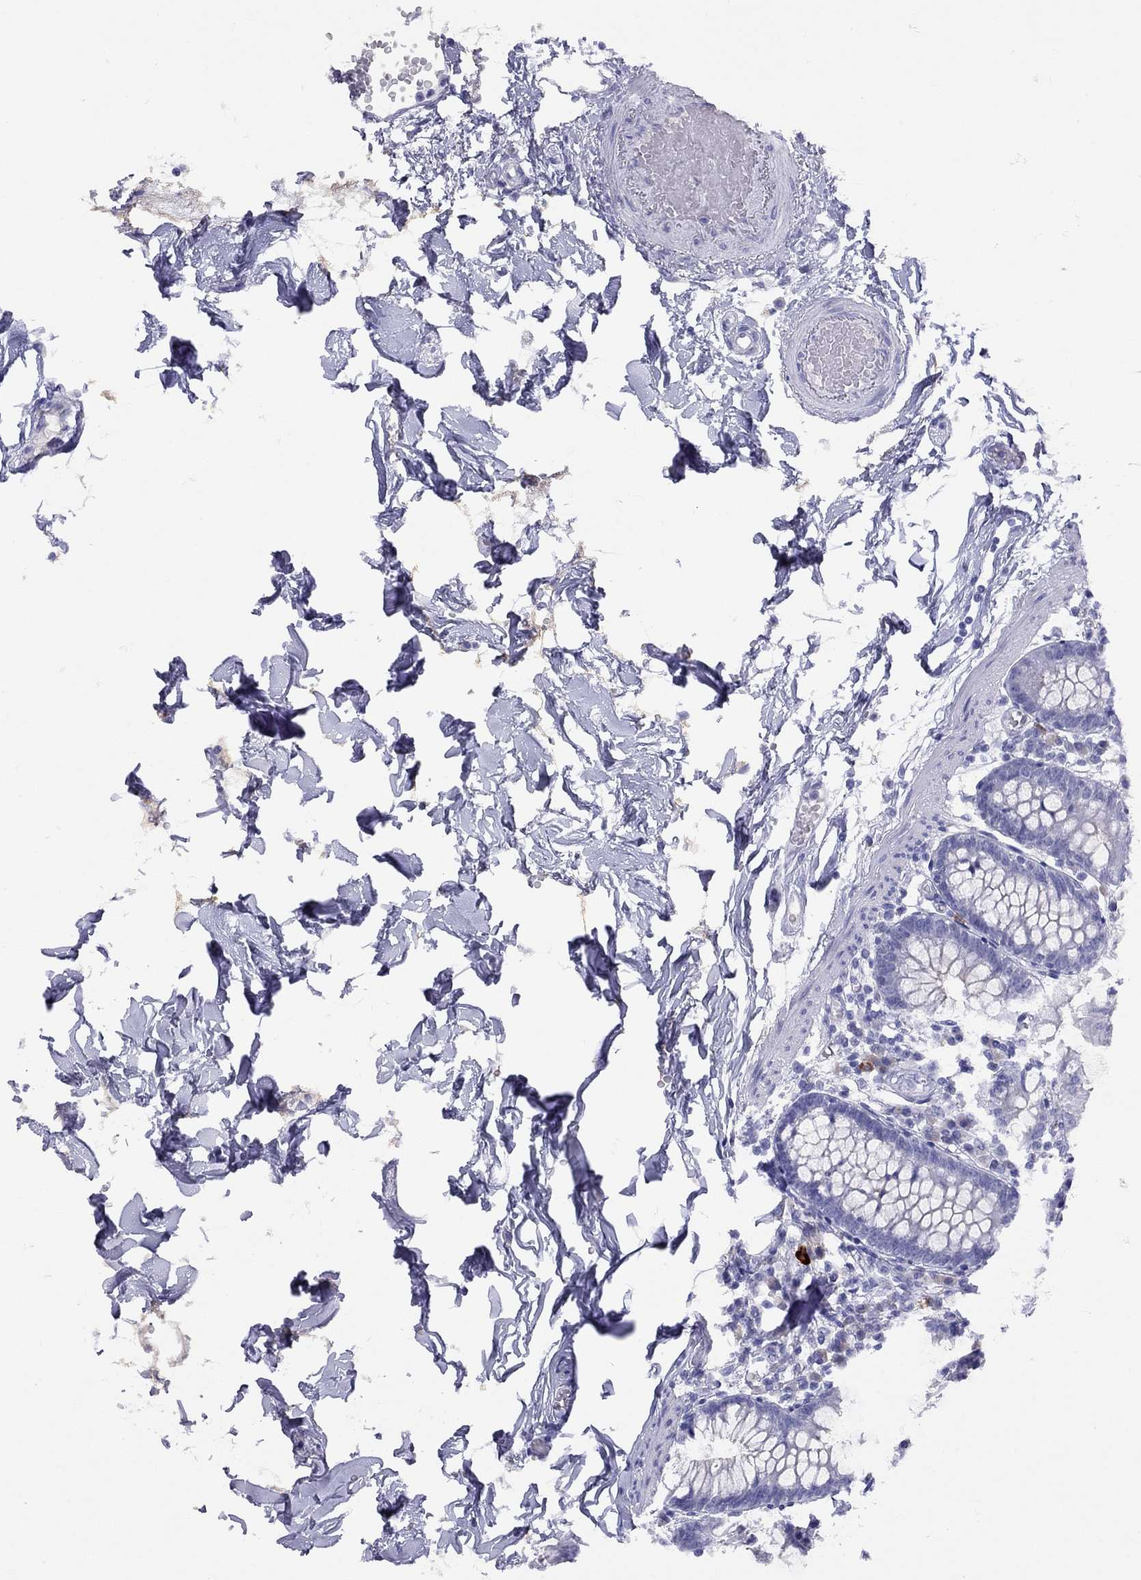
{"staining": {"intensity": "negative", "quantity": "none", "location": "none"}, "tissue": "small intestine", "cell_type": "Glandular cells", "image_type": "normal", "snomed": [{"axis": "morphology", "description": "Normal tissue, NOS"}, {"axis": "topography", "description": "Small intestine"}], "caption": "An IHC photomicrograph of benign small intestine is shown. There is no staining in glandular cells of small intestine.", "gene": "GRIA2", "patient": {"sex": "female", "age": 90}}